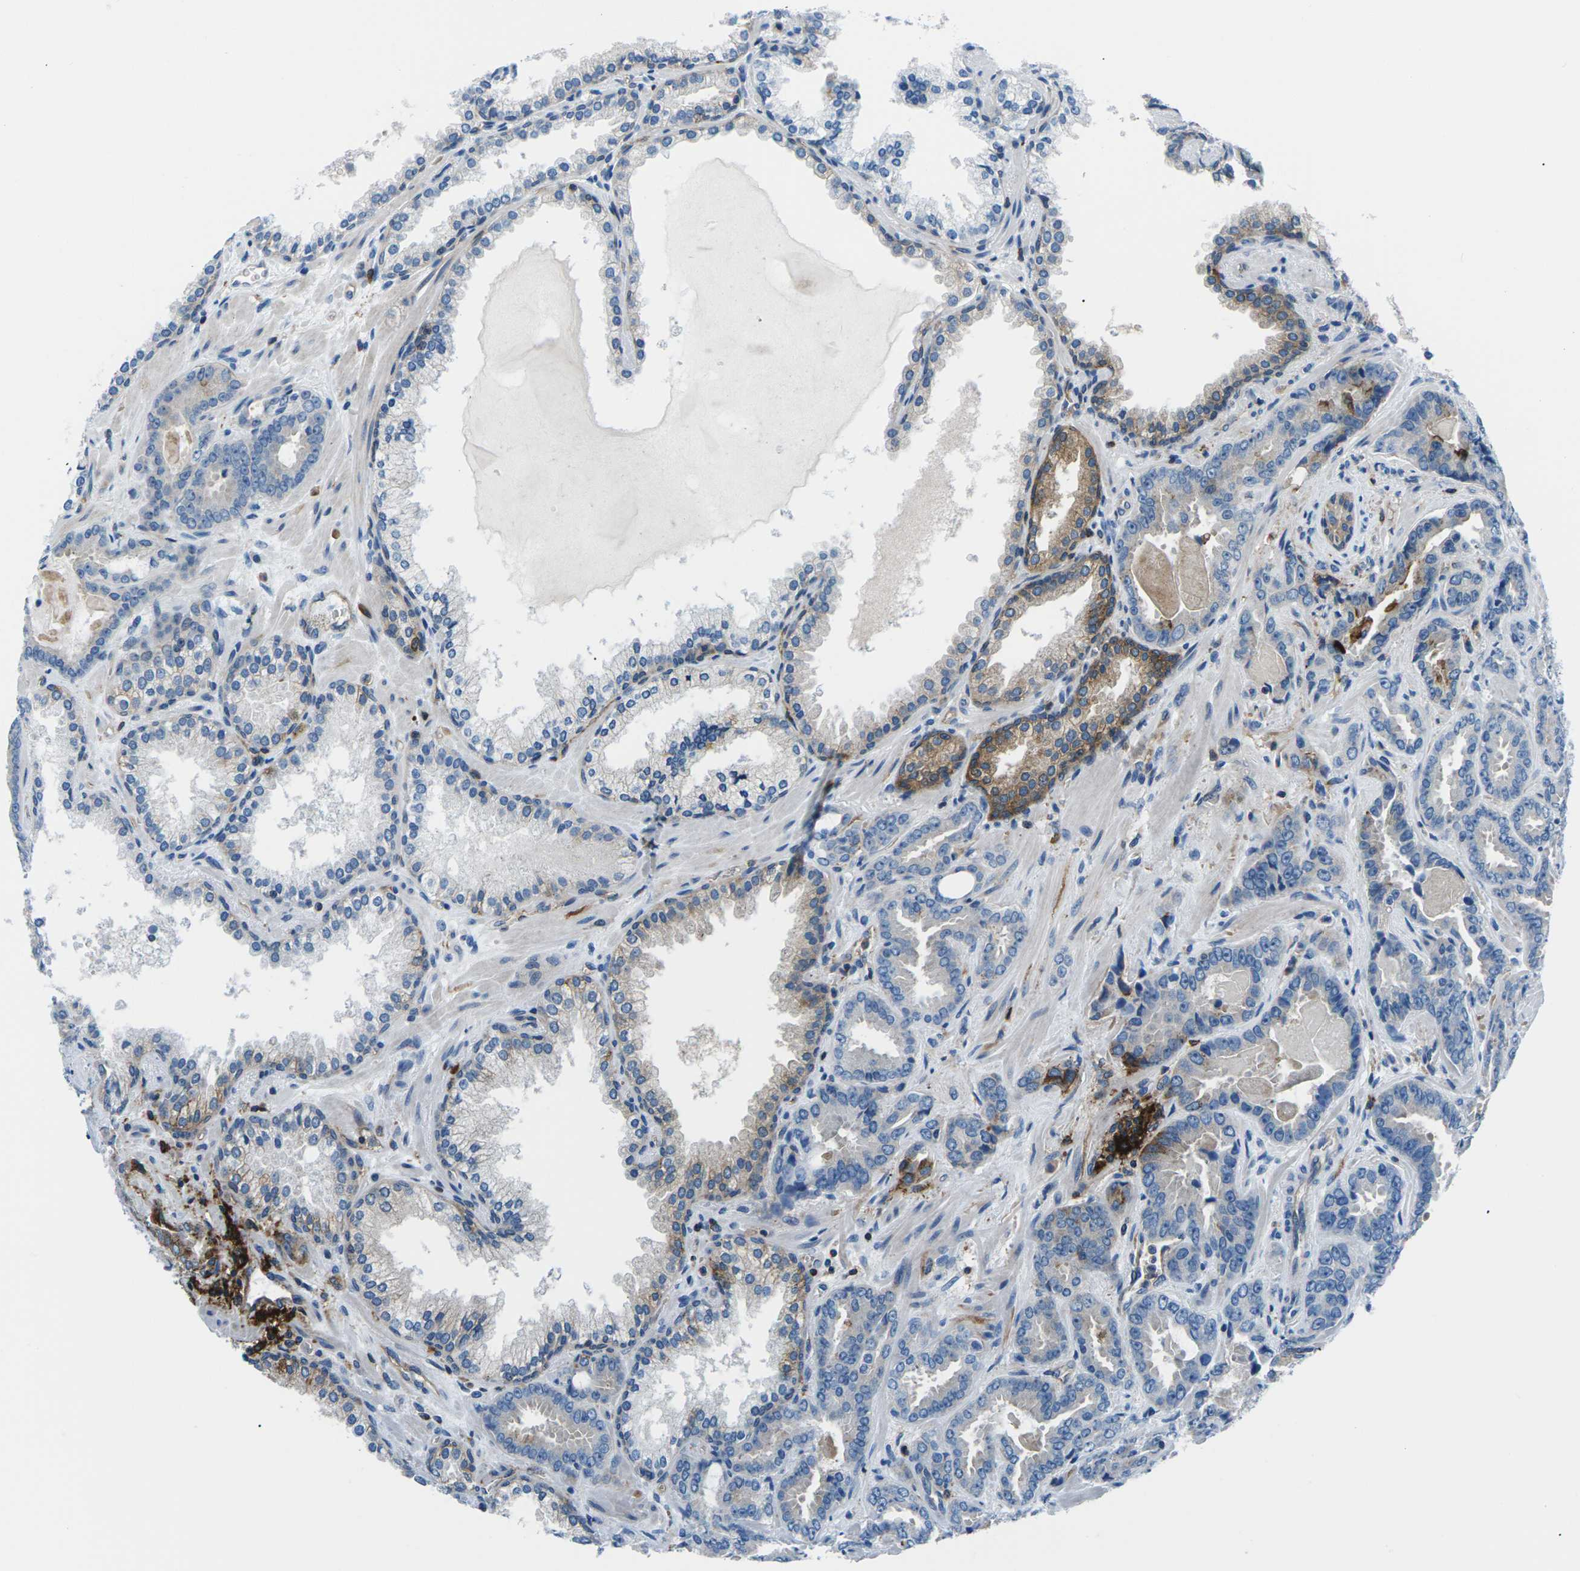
{"staining": {"intensity": "weak", "quantity": "<25%", "location": "cytoplasmic/membranous"}, "tissue": "prostate cancer", "cell_type": "Tumor cells", "image_type": "cancer", "snomed": [{"axis": "morphology", "description": "Adenocarcinoma, Low grade"}, {"axis": "topography", "description": "Prostate"}], "caption": "Immunohistochemistry (IHC) of prostate cancer (low-grade adenocarcinoma) reveals no positivity in tumor cells.", "gene": "SOCS4", "patient": {"sex": "male", "age": 60}}